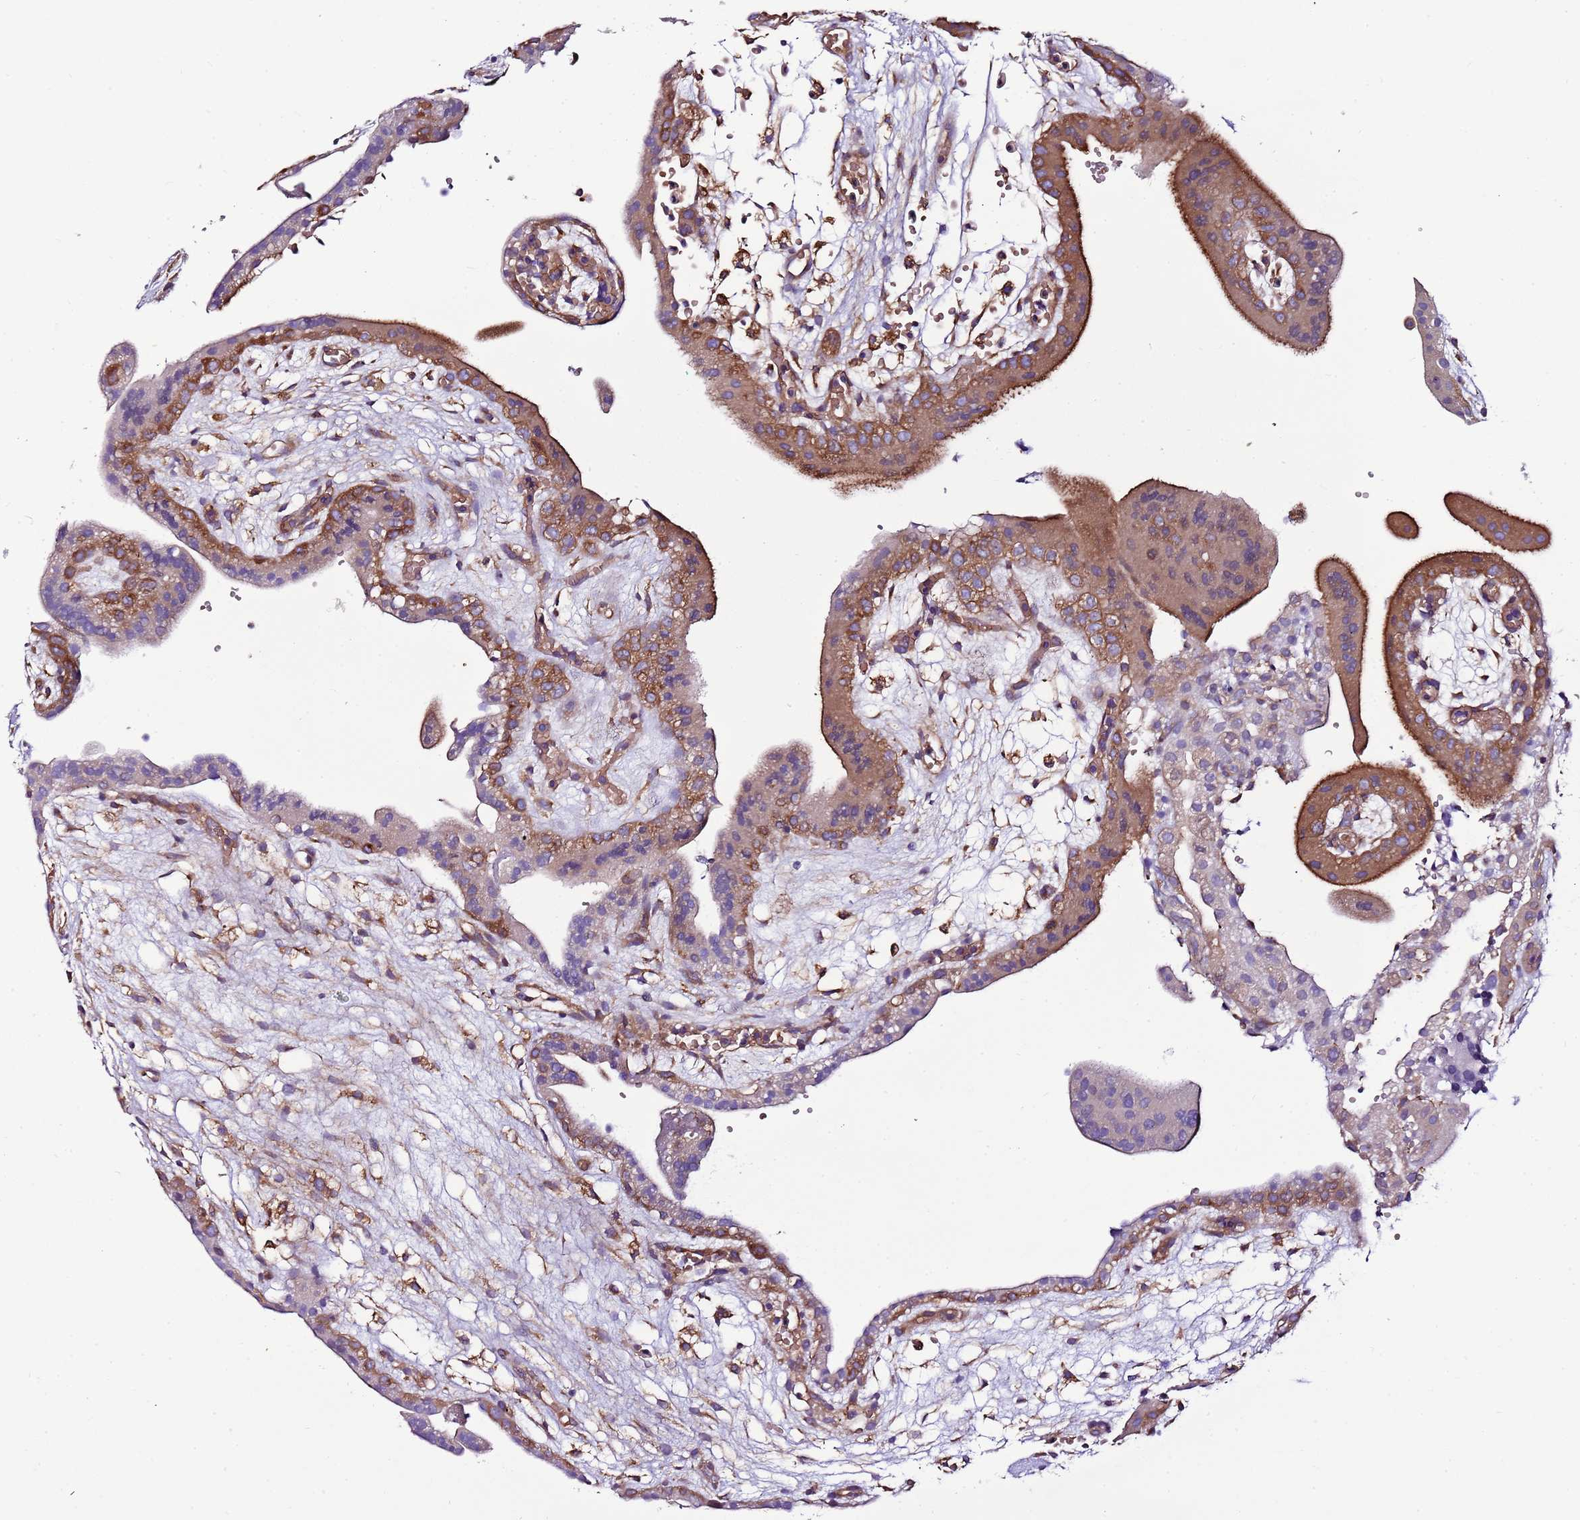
{"staining": {"intensity": "moderate", "quantity": "25%-75%", "location": "cytoplasmic/membranous"}, "tissue": "placenta", "cell_type": "Decidual cells", "image_type": "normal", "snomed": [{"axis": "morphology", "description": "Normal tissue, NOS"}, {"axis": "topography", "description": "Placenta"}], "caption": "Immunohistochemical staining of normal human placenta reveals moderate cytoplasmic/membranous protein positivity in approximately 25%-75% of decidual cells.", "gene": "ATXN2L", "patient": {"sex": "female", "age": 18}}